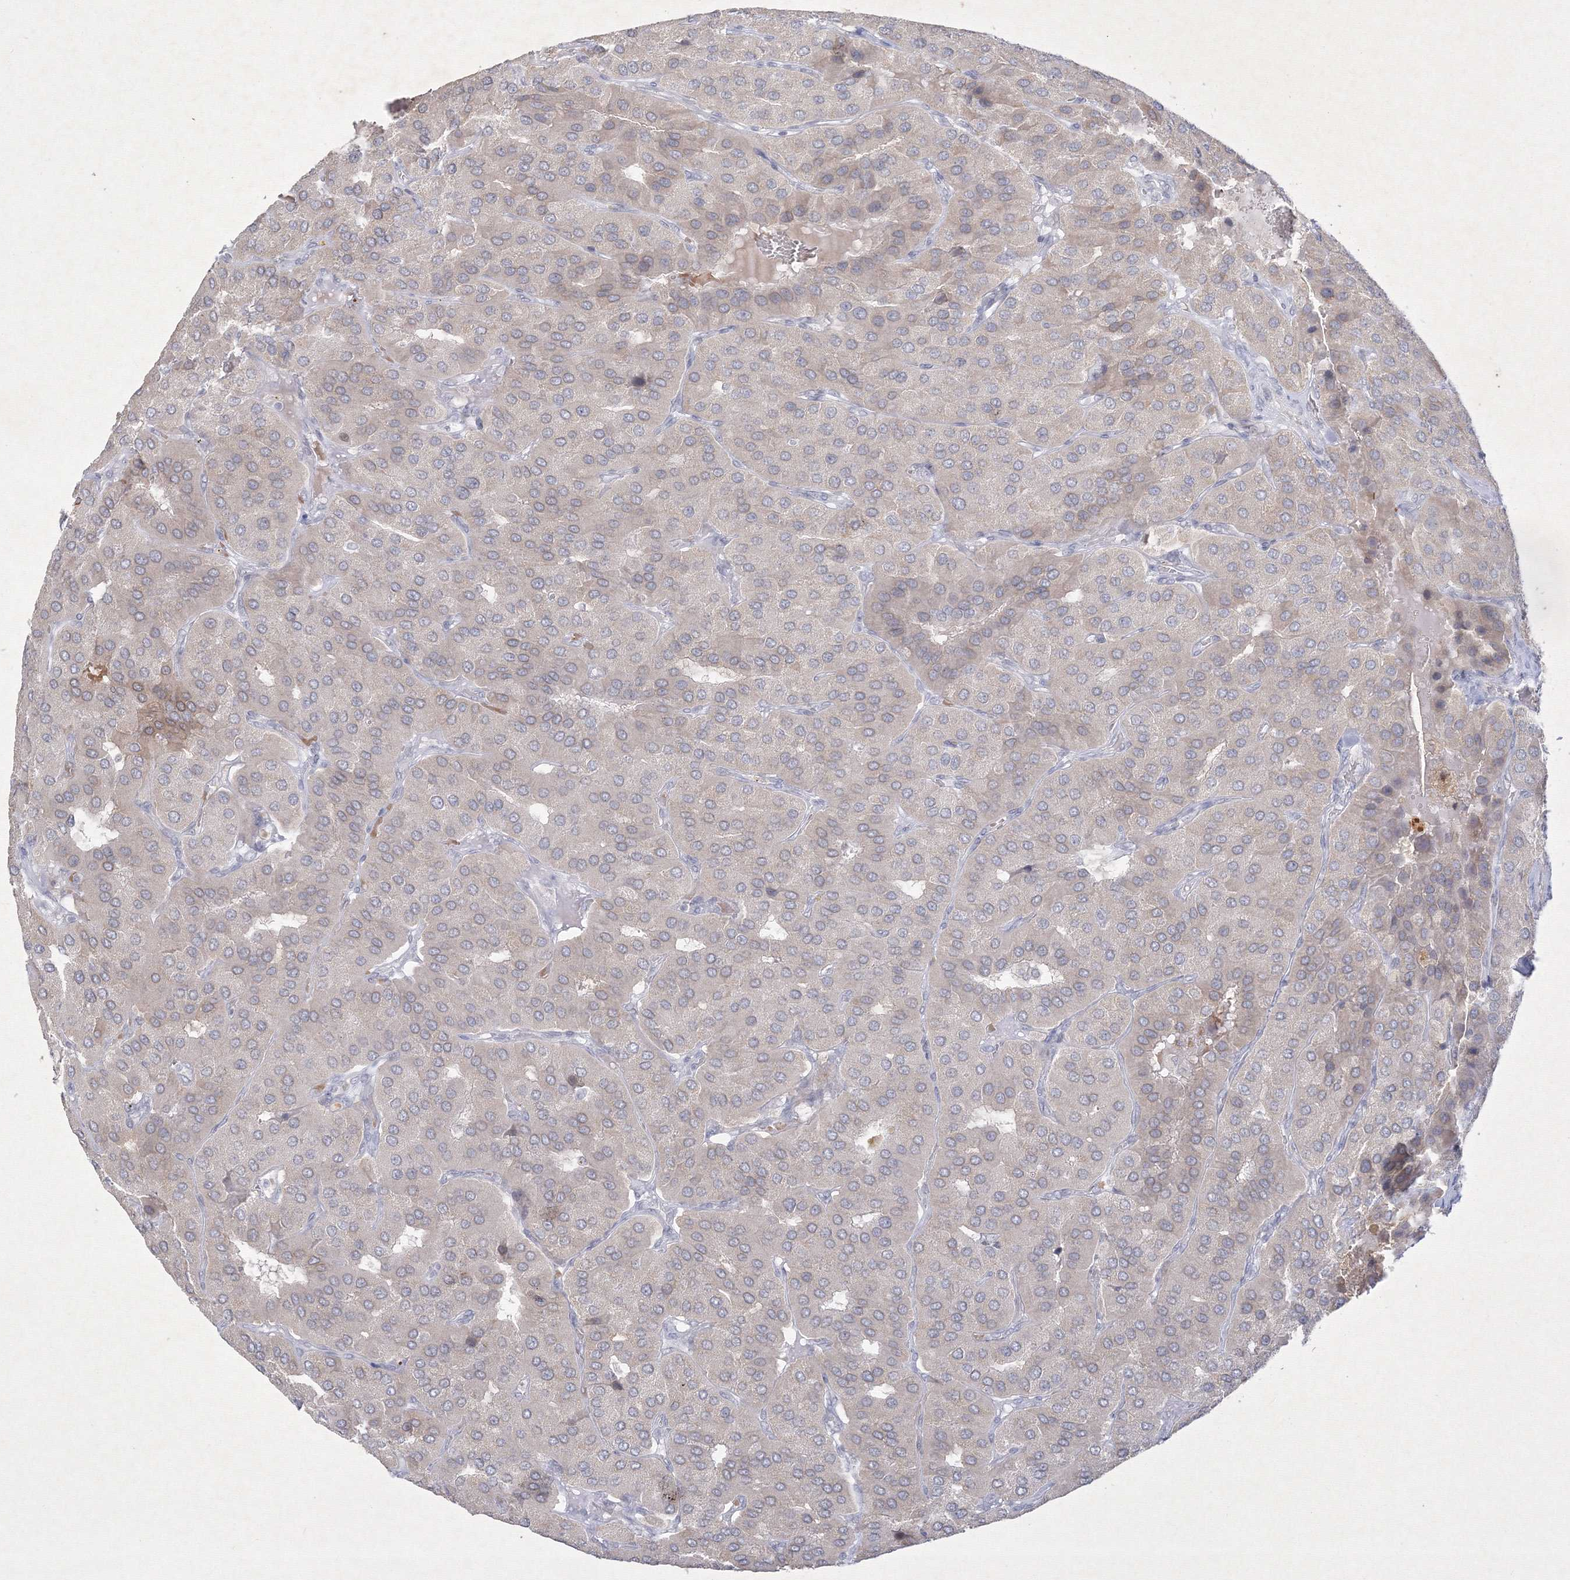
{"staining": {"intensity": "weak", "quantity": "<25%", "location": "cytoplasmic/membranous"}, "tissue": "parathyroid gland", "cell_type": "Glandular cells", "image_type": "normal", "snomed": [{"axis": "morphology", "description": "Normal tissue, NOS"}, {"axis": "morphology", "description": "Adenoma, NOS"}, {"axis": "topography", "description": "Parathyroid gland"}], "caption": "Immunohistochemistry (IHC) of normal human parathyroid gland shows no staining in glandular cells.", "gene": "NXPE3", "patient": {"sex": "female", "age": 86}}